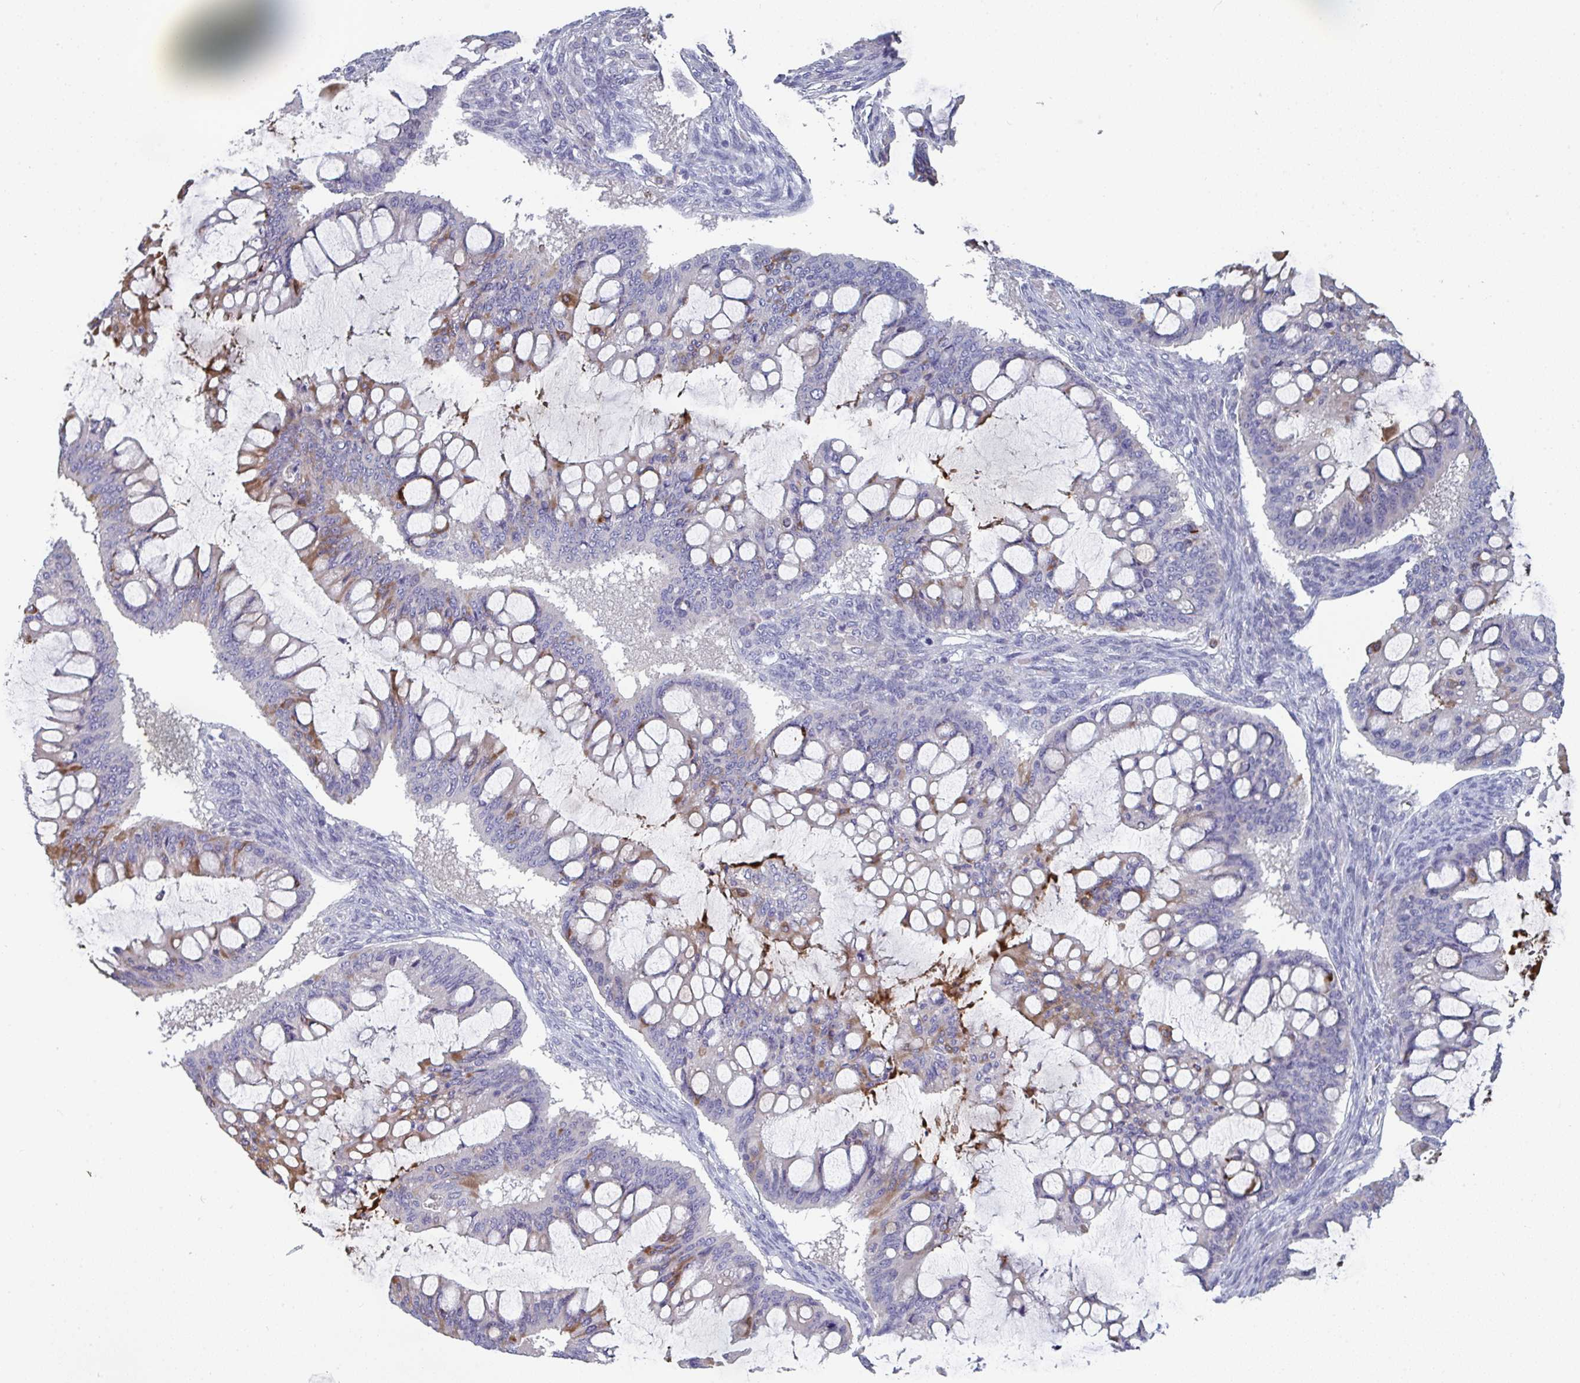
{"staining": {"intensity": "moderate", "quantity": "<25%", "location": "cytoplasmic/membranous"}, "tissue": "ovarian cancer", "cell_type": "Tumor cells", "image_type": "cancer", "snomed": [{"axis": "morphology", "description": "Cystadenocarcinoma, mucinous, NOS"}, {"axis": "topography", "description": "Ovary"}], "caption": "Immunohistochemistry histopathology image of neoplastic tissue: human ovarian cancer stained using immunohistochemistry displays low levels of moderate protein expression localized specifically in the cytoplasmic/membranous of tumor cells, appearing as a cytoplasmic/membranous brown color.", "gene": "HGFAC", "patient": {"sex": "female", "age": 73}}